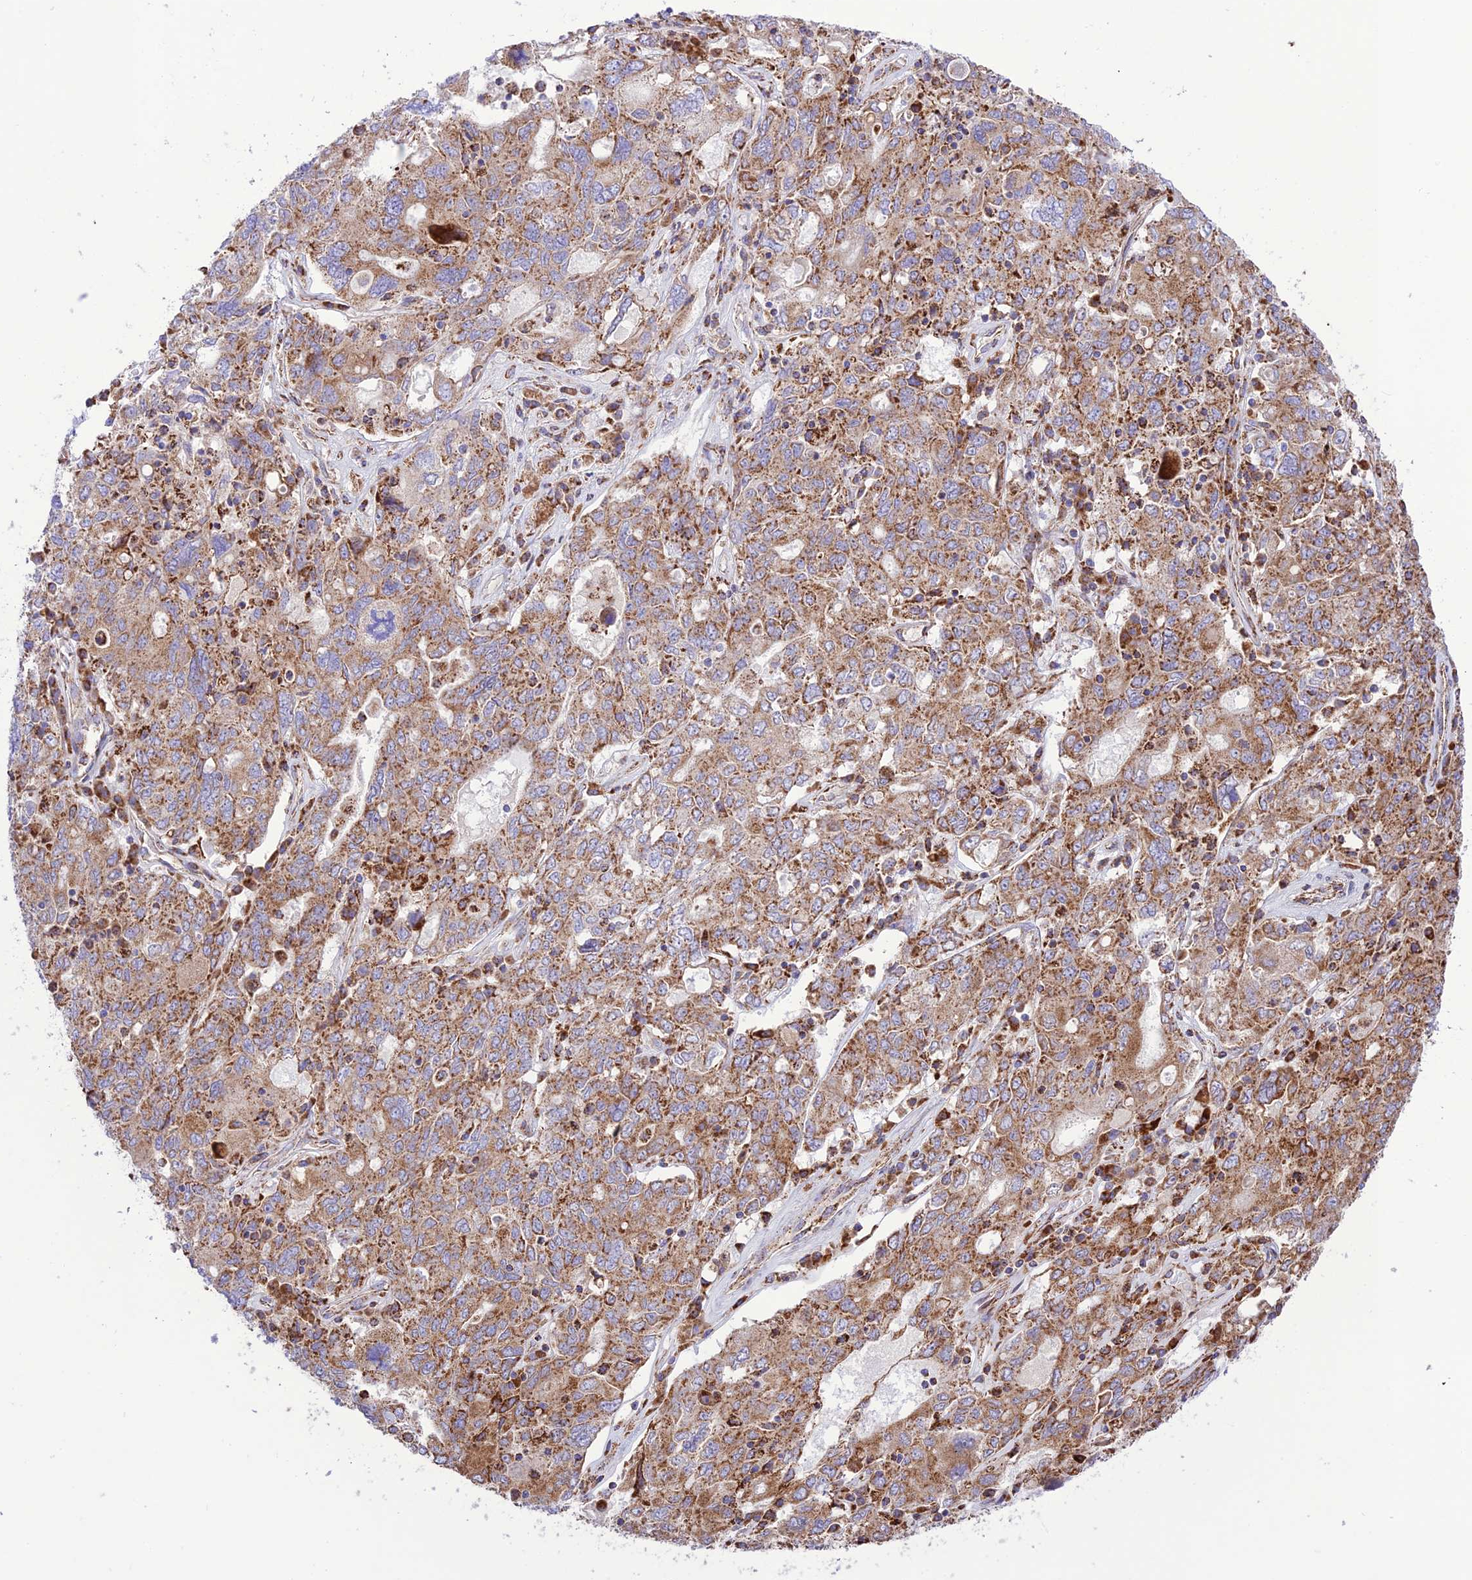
{"staining": {"intensity": "moderate", "quantity": ">75%", "location": "cytoplasmic/membranous"}, "tissue": "ovarian cancer", "cell_type": "Tumor cells", "image_type": "cancer", "snomed": [{"axis": "morphology", "description": "Carcinoma, endometroid"}, {"axis": "topography", "description": "Ovary"}], "caption": "An immunohistochemistry histopathology image of neoplastic tissue is shown. Protein staining in brown highlights moderate cytoplasmic/membranous positivity in endometroid carcinoma (ovarian) within tumor cells. (DAB (3,3'-diaminobenzidine) IHC with brightfield microscopy, high magnification).", "gene": "UAP1L1", "patient": {"sex": "female", "age": 62}}